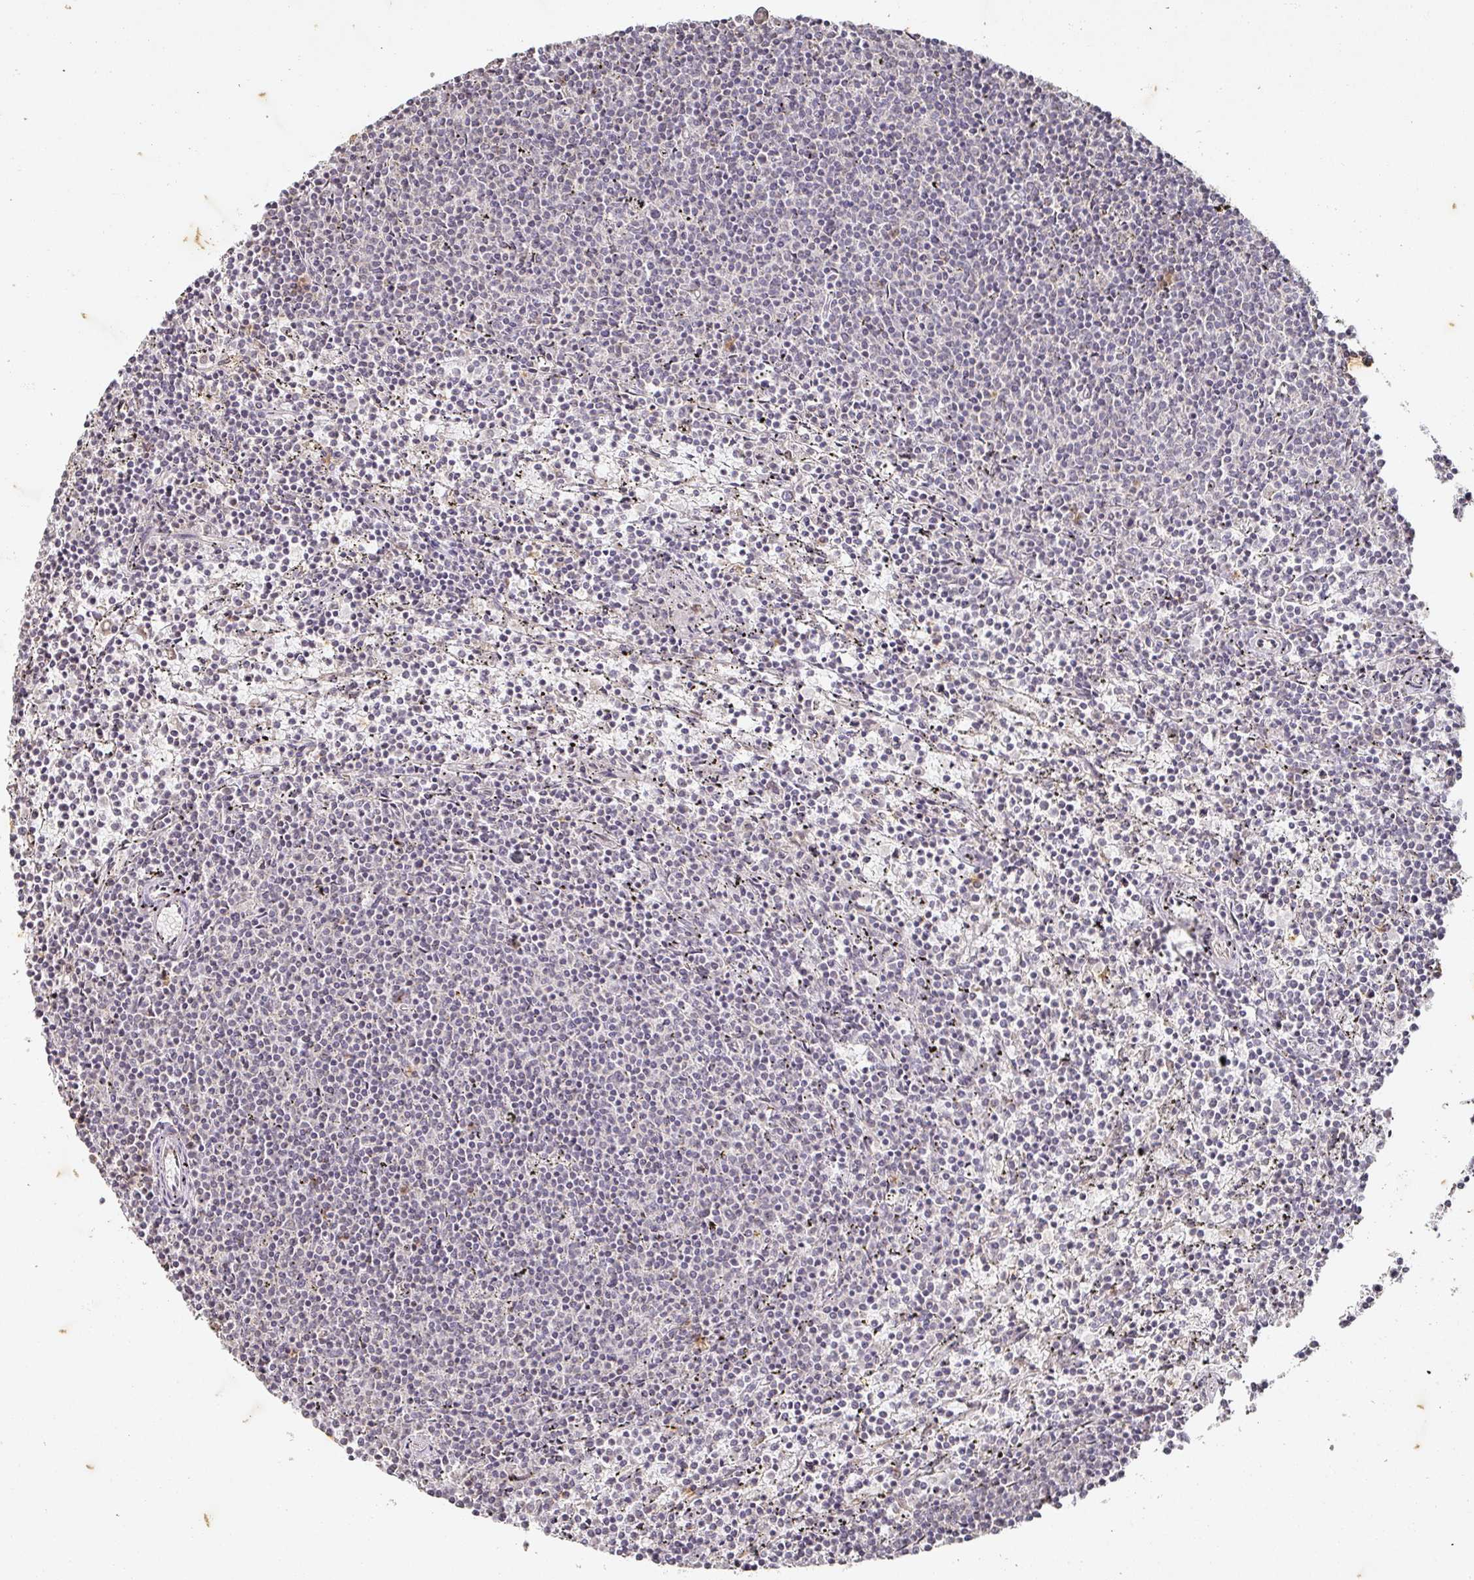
{"staining": {"intensity": "negative", "quantity": "none", "location": "none"}, "tissue": "lymphoma", "cell_type": "Tumor cells", "image_type": "cancer", "snomed": [{"axis": "morphology", "description": "Malignant lymphoma, non-Hodgkin's type, Low grade"}, {"axis": "topography", "description": "Spleen"}], "caption": "Tumor cells are negative for brown protein staining in lymphoma.", "gene": "CAPN5", "patient": {"sex": "female", "age": 50}}